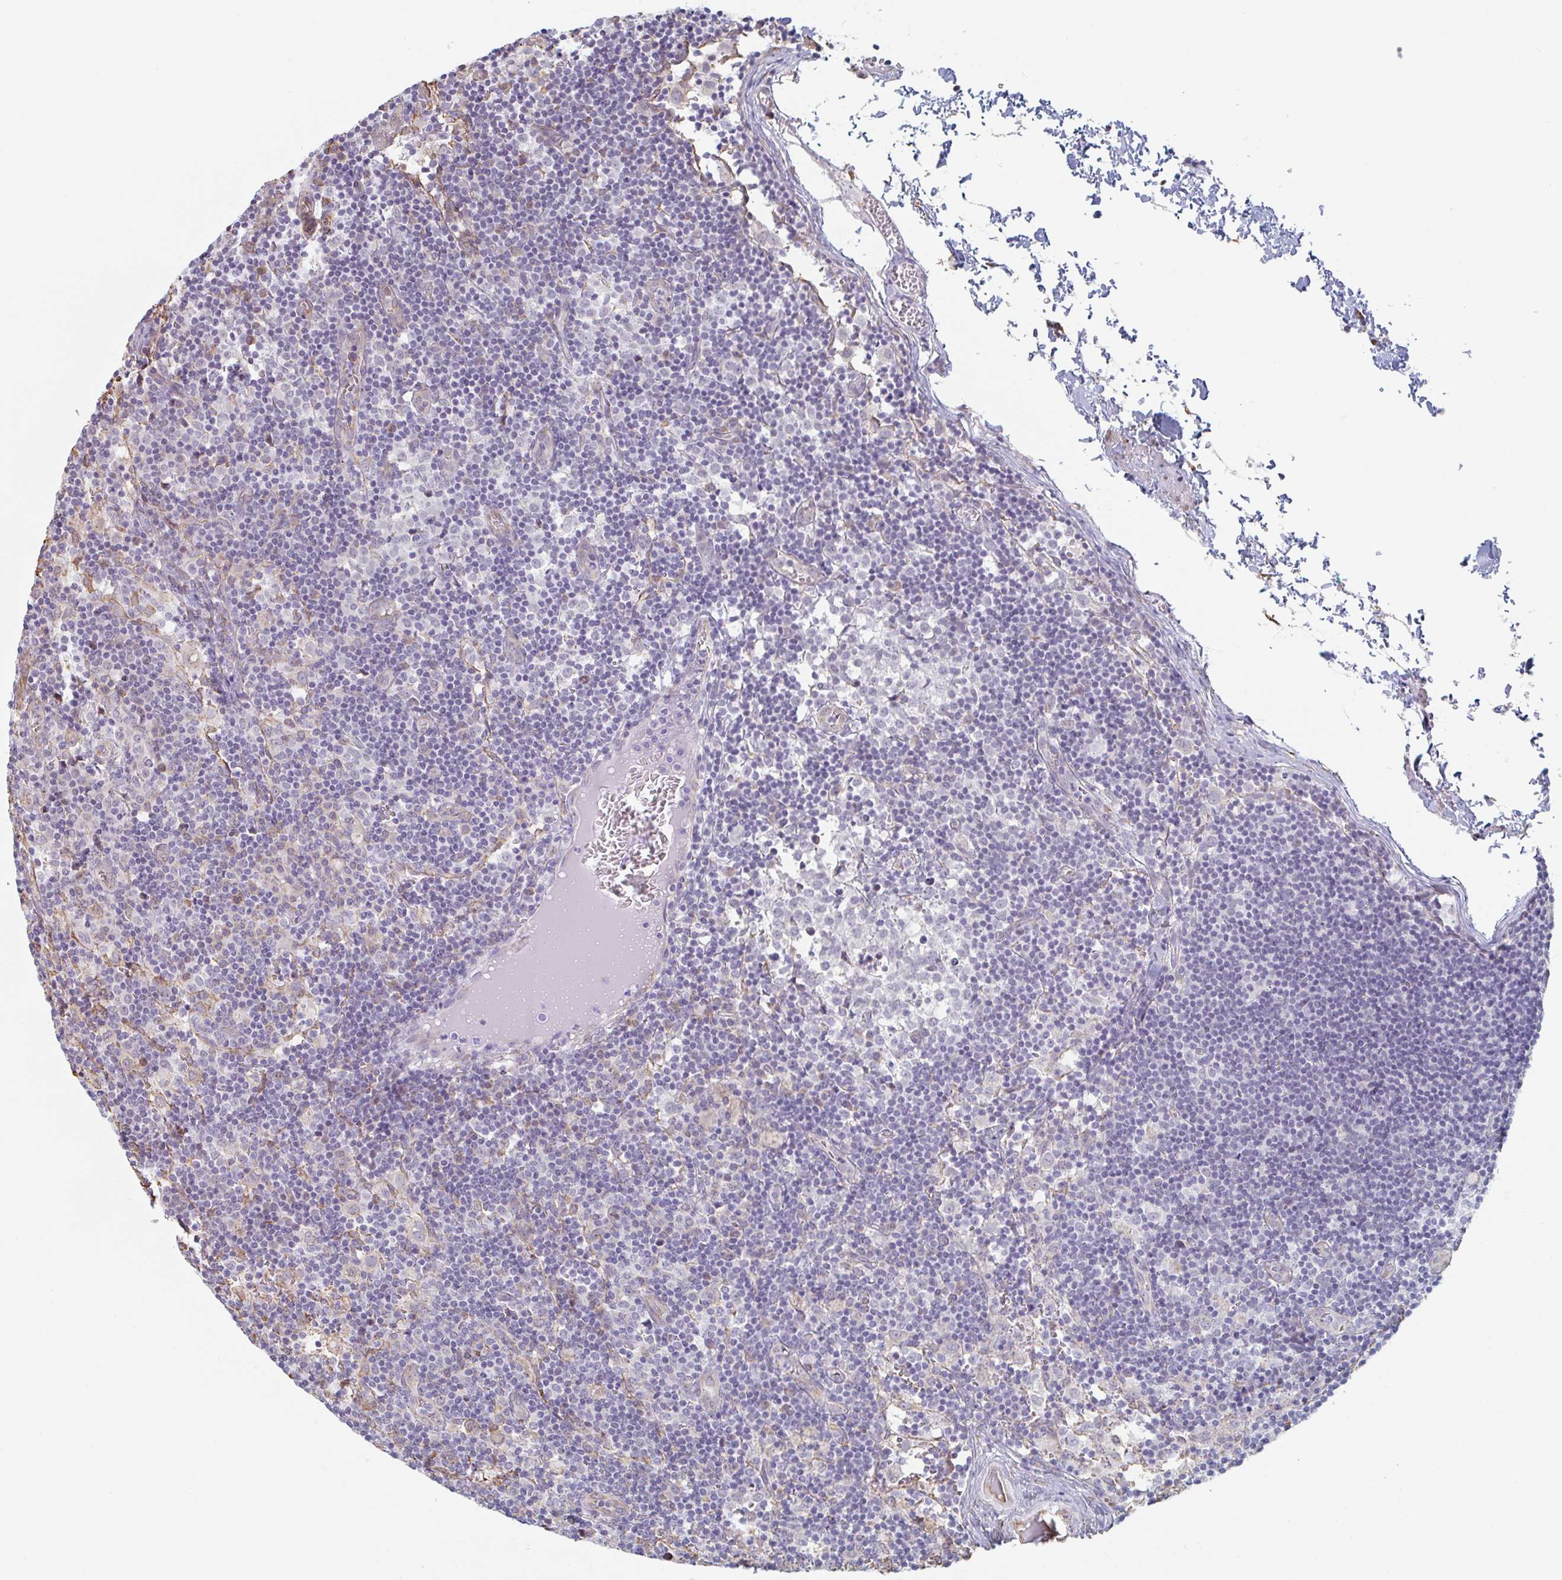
{"staining": {"intensity": "negative", "quantity": "none", "location": "none"}, "tissue": "lymph node", "cell_type": "Germinal center cells", "image_type": "normal", "snomed": [{"axis": "morphology", "description": "Normal tissue, NOS"}, {"axis": "topography", "description": "Lymph node"}], "caption": "Human lymph node stained for a protein using immunohistochemistry exhibits no expression in germinal center cells.", "gene": "RAB5IF", "patient": {"sex": "female", "age": 45}}